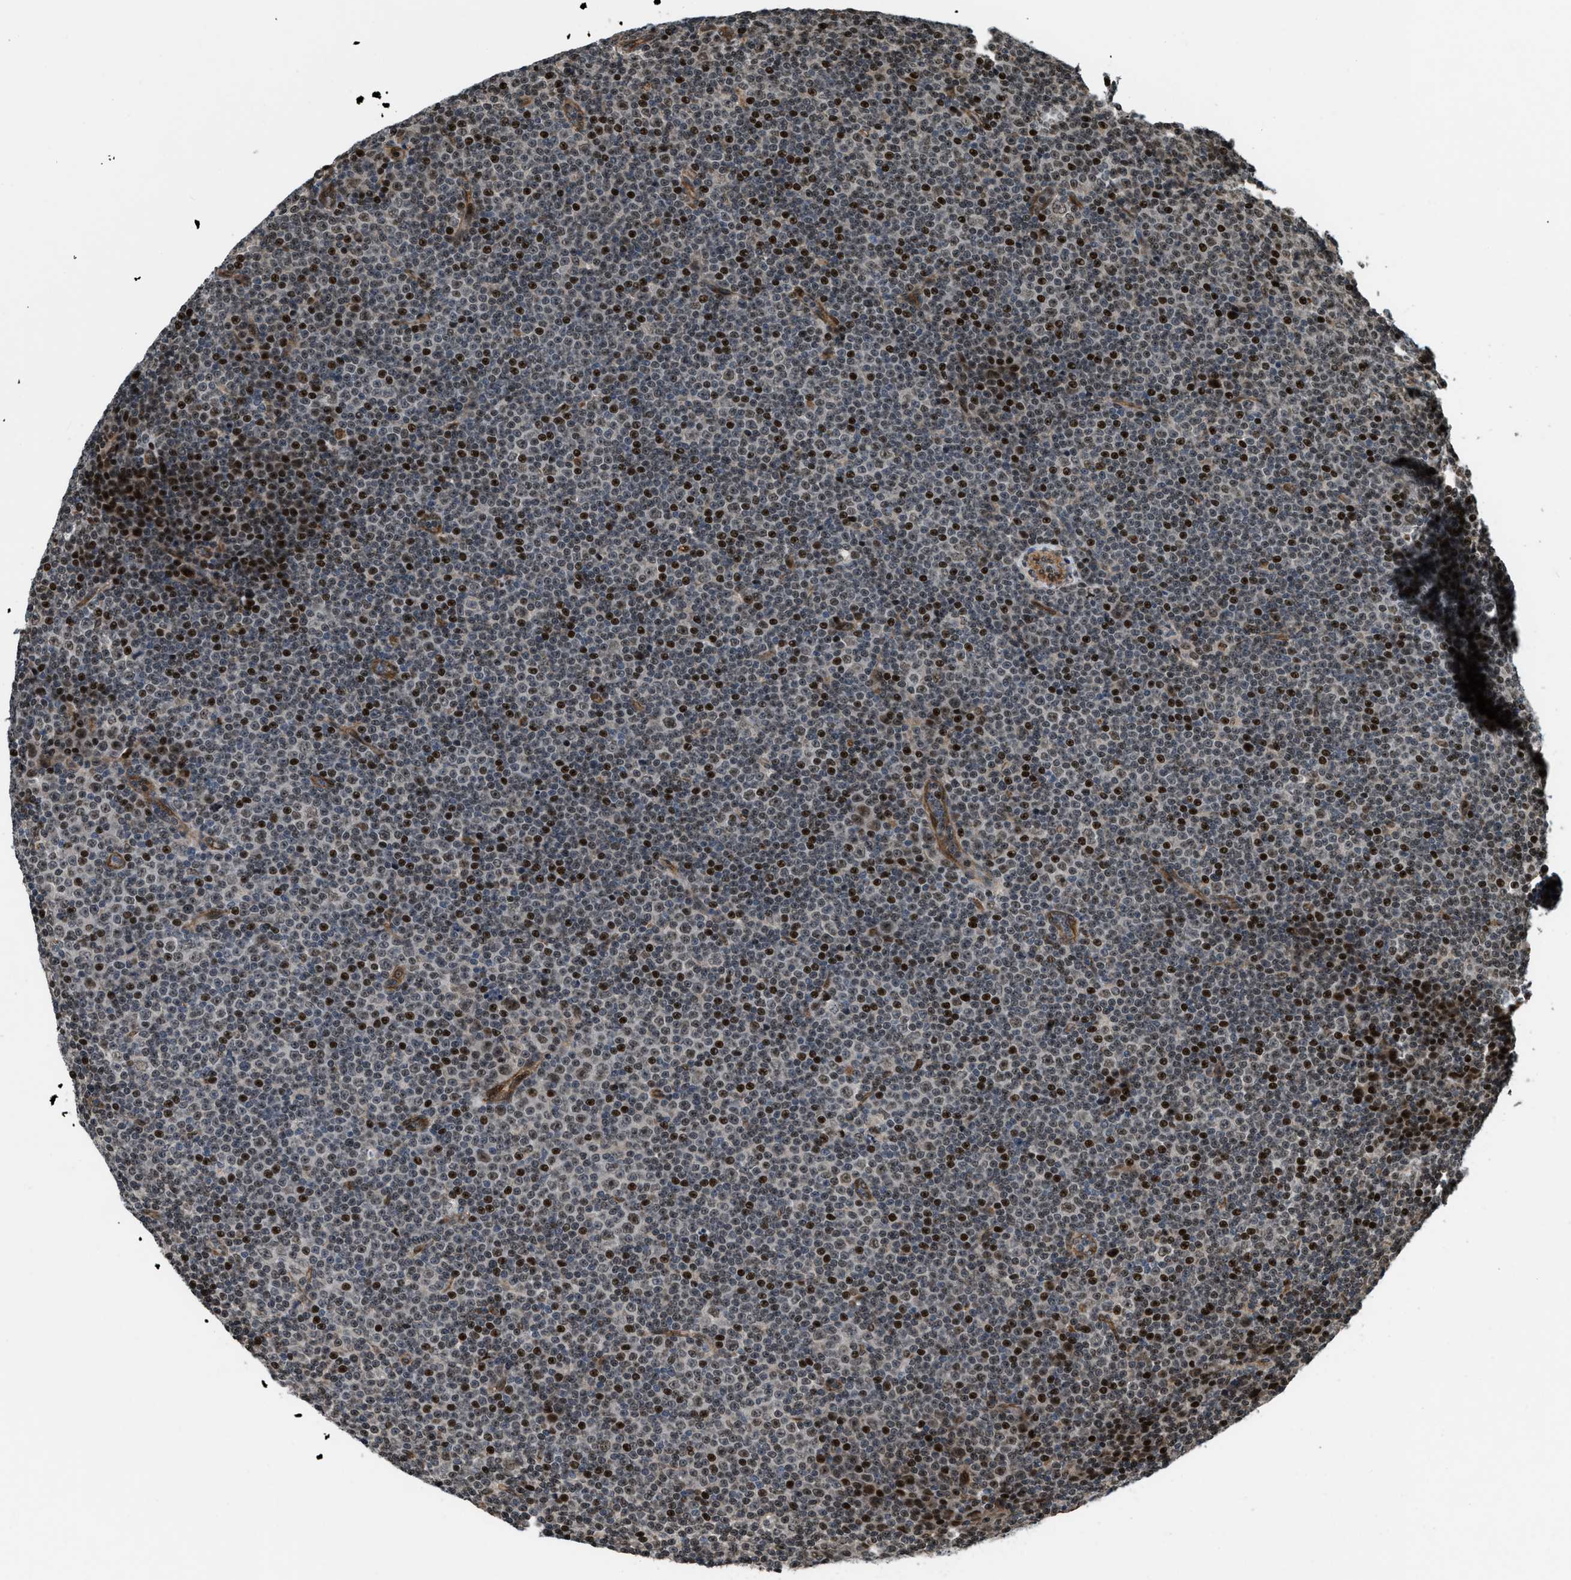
{"staining": {"intensity": "strong", "quantity": "25%-75%", "location": "nuclear"}, "tissue": "lymphoma", "cell_type": "Tumor cells", "image_type": "cancer", "snomed": [{"axis": "morphology", "description": "Malignant lymphoma, non-Hodgkin's type, Low grade"}, {"axis": "topography", "description": "Lymph node"}], "caption": "Protein staining of low-grade malignant lymphoma, non-Hodgkin's type tissue demonstrates strong nuclear staining in approximately 25%-75% of tumor cells.", "gene": "LTA4H", "patient": {"sex": "female", "age": 67}}